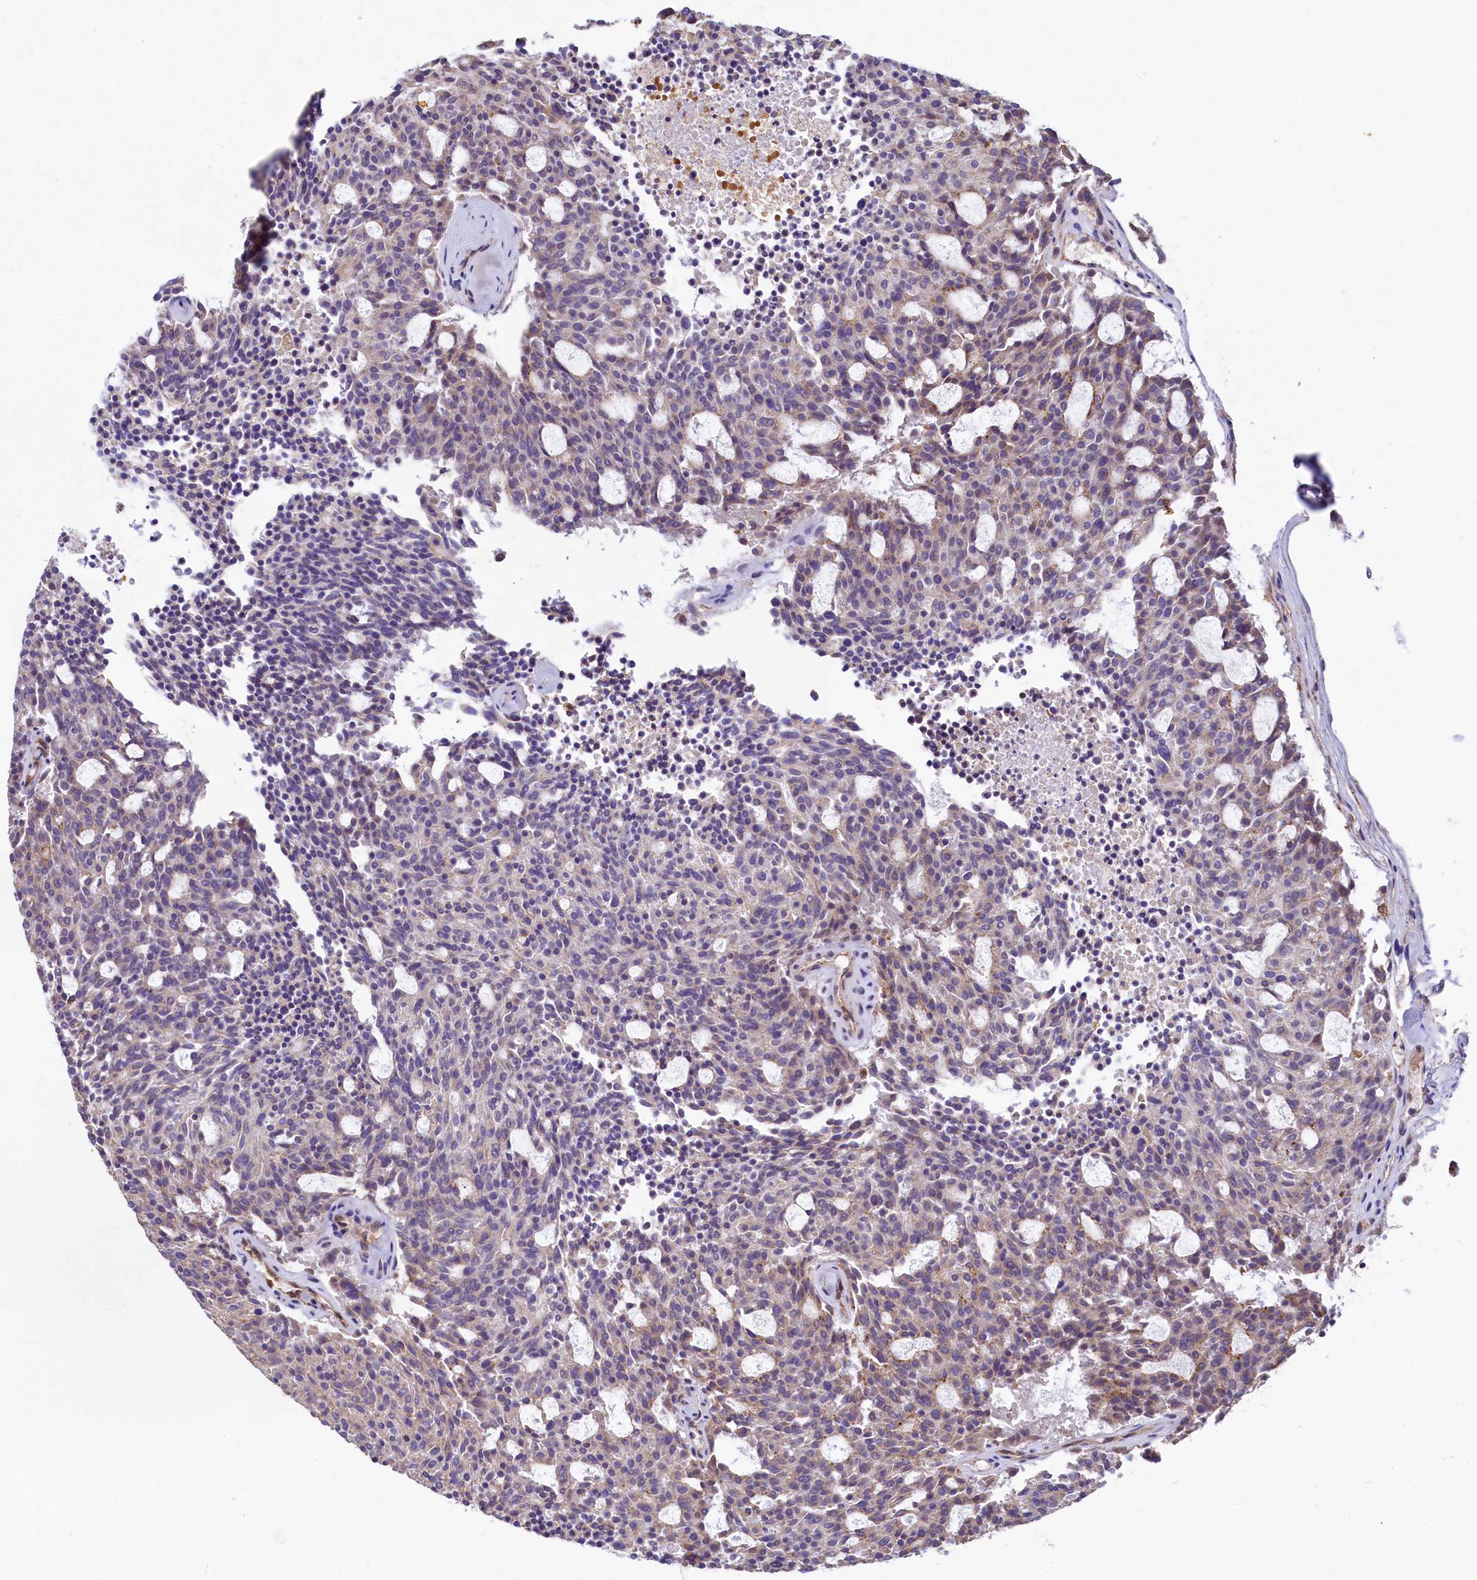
{"staining": {"intensity": "weak", "quantity": "<25%", "location": "cytoplasmic/membranous"}, "tissue": "carcinoid", "cell_type": "Tumor cells", "image_type": "cancer", "snomed": [{"axis": "morphology", "description": "Carcinoid, malignant, NOS"}, {"axis": "topography", "description": "Pancreas"}], "caption": "This image is of carcinoid stained with IHC to label a protein in brown with the nuclei are counter-stained blue. There is no expression in tumor cells.", "gene": "HPS6", "patient": {"sex": "female", "age": 54}}